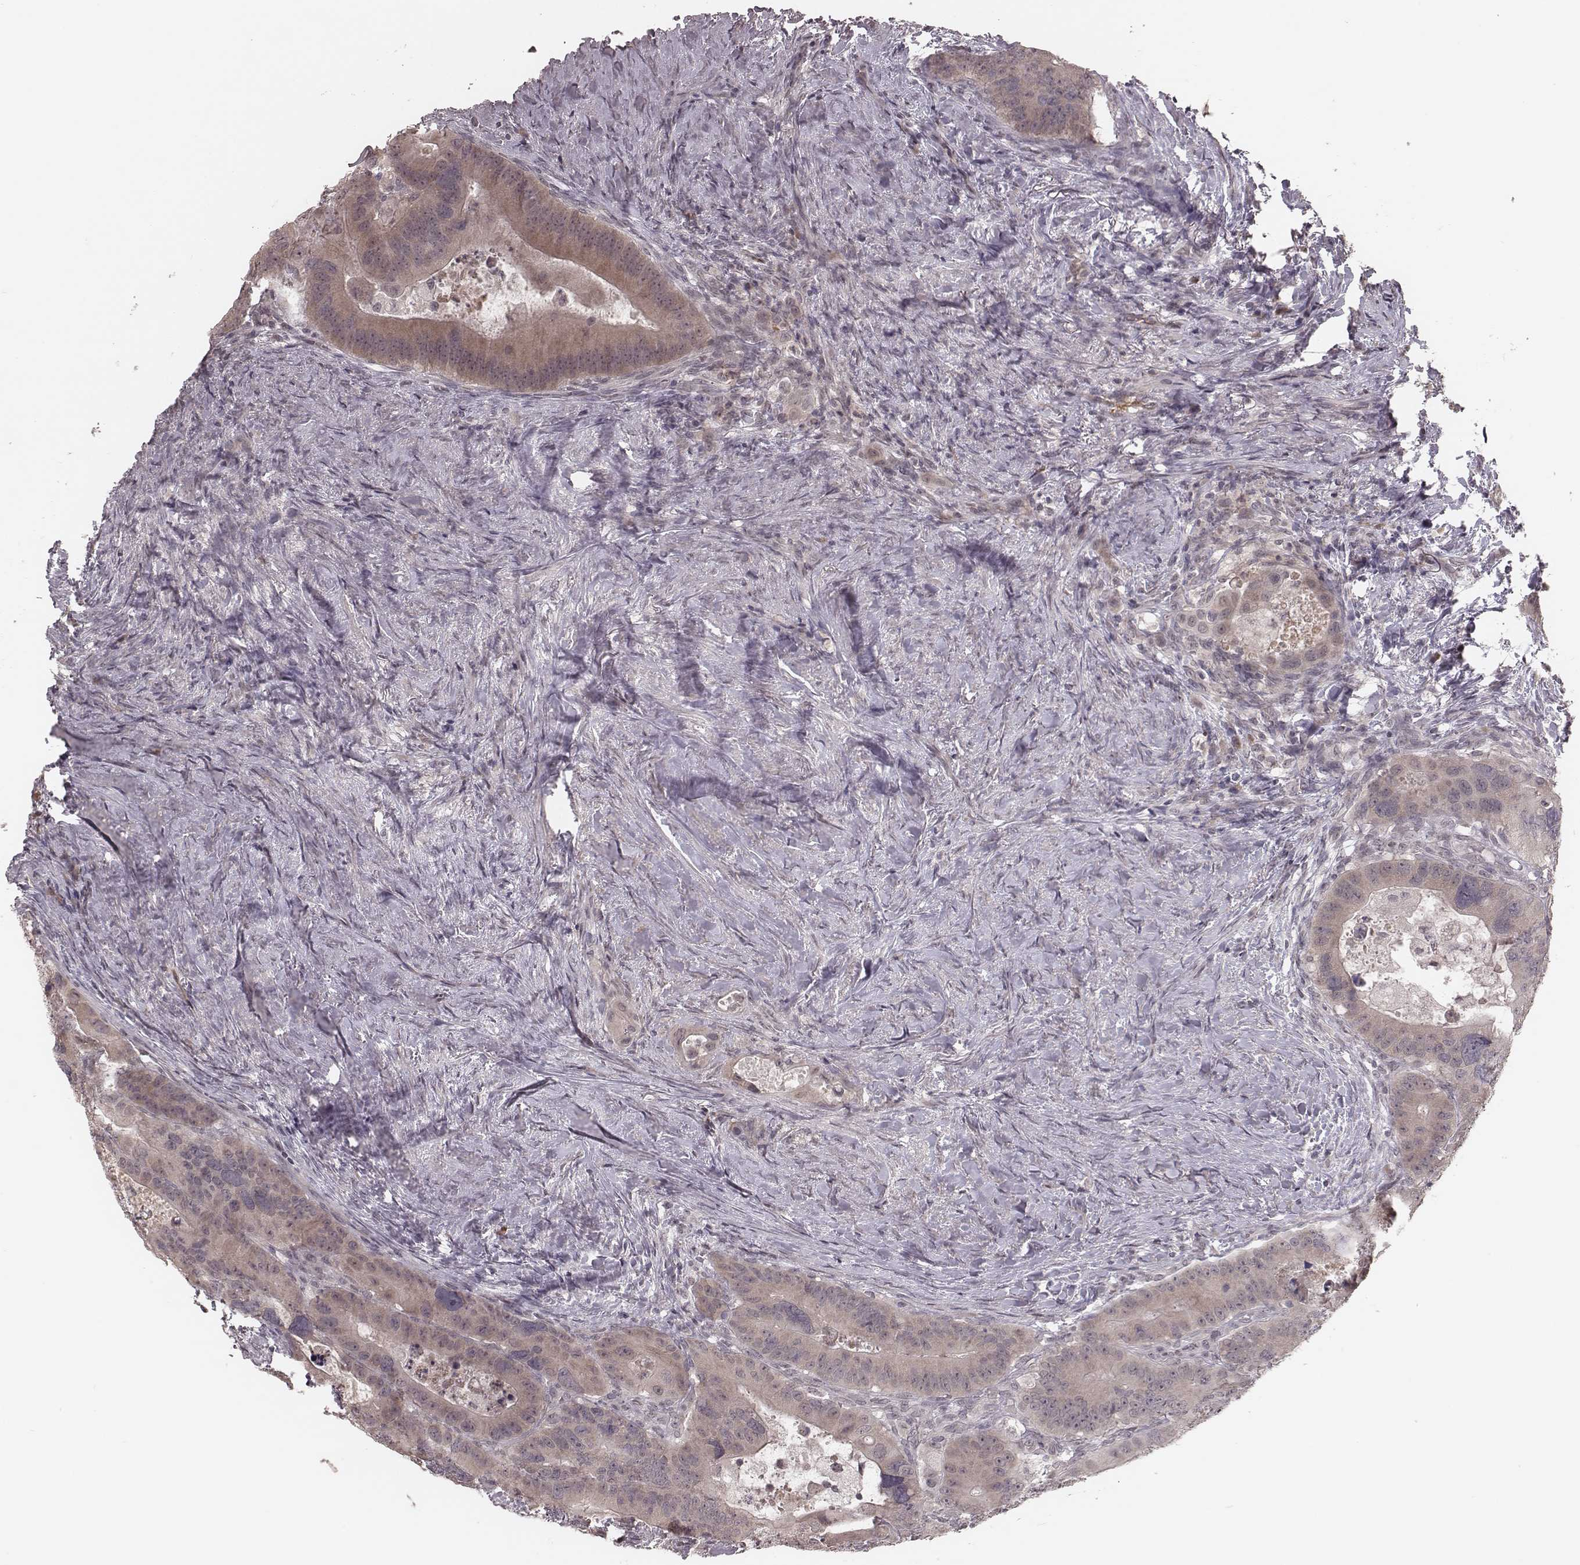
{"staining": {"intensity": "negative", "quantity": "none", "location": "none"}, "tissue": "colorectal cancer", "cell_type": "Tumor cells", "image_type": "cancer", "snomed": [{"axis": "morphology", "description": "Adenocarcinoma, NOS"}, {"axis": "topography", "description": "Rectum"}], "caption": "DAB immunohistochemical staining of human adenocarcinoma (colorectal) demonstrates no significant positivity in tumor cells.", "gene": "IL5", "patient": {"sex": "male", "age": 64}}